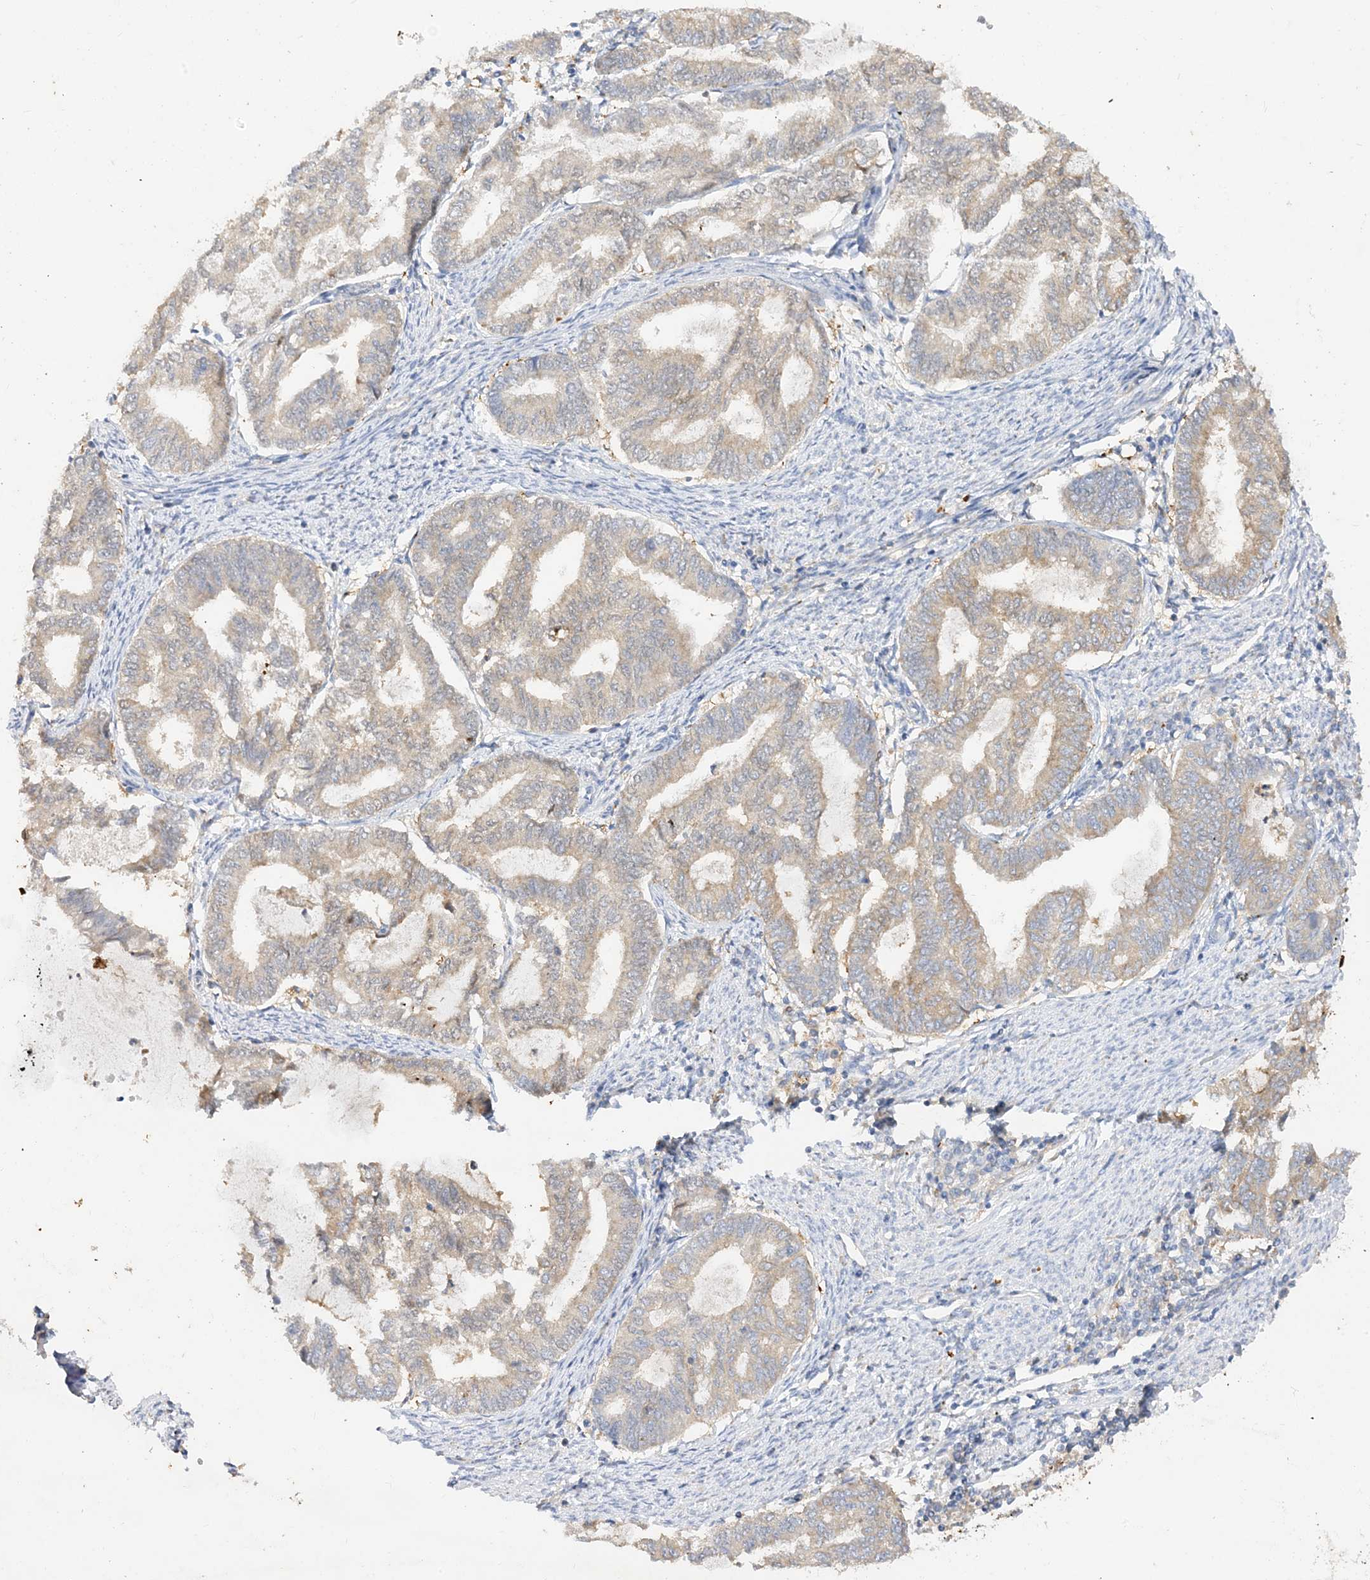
{"staining": {"intensity": "weak", "quantity": ">75%", "location": "cytoplasmic/membranous"}, "tissue": "endometrial cancer", "cell_type": "Tumor cells", "image_type": "cancer", "snomed": [{"axis": "morphology", "description": "Adenocarcinoma, NOS"}, {"axis": "topography", "description": "Endometrium"}], "caption": "Tumor cells reveal low levels of weak cytoplasmic/membranous expression in about >75% of cells in endometrial cancer.", "gene": "ARV1", "patient": {"sex": "female", "age": 79}}